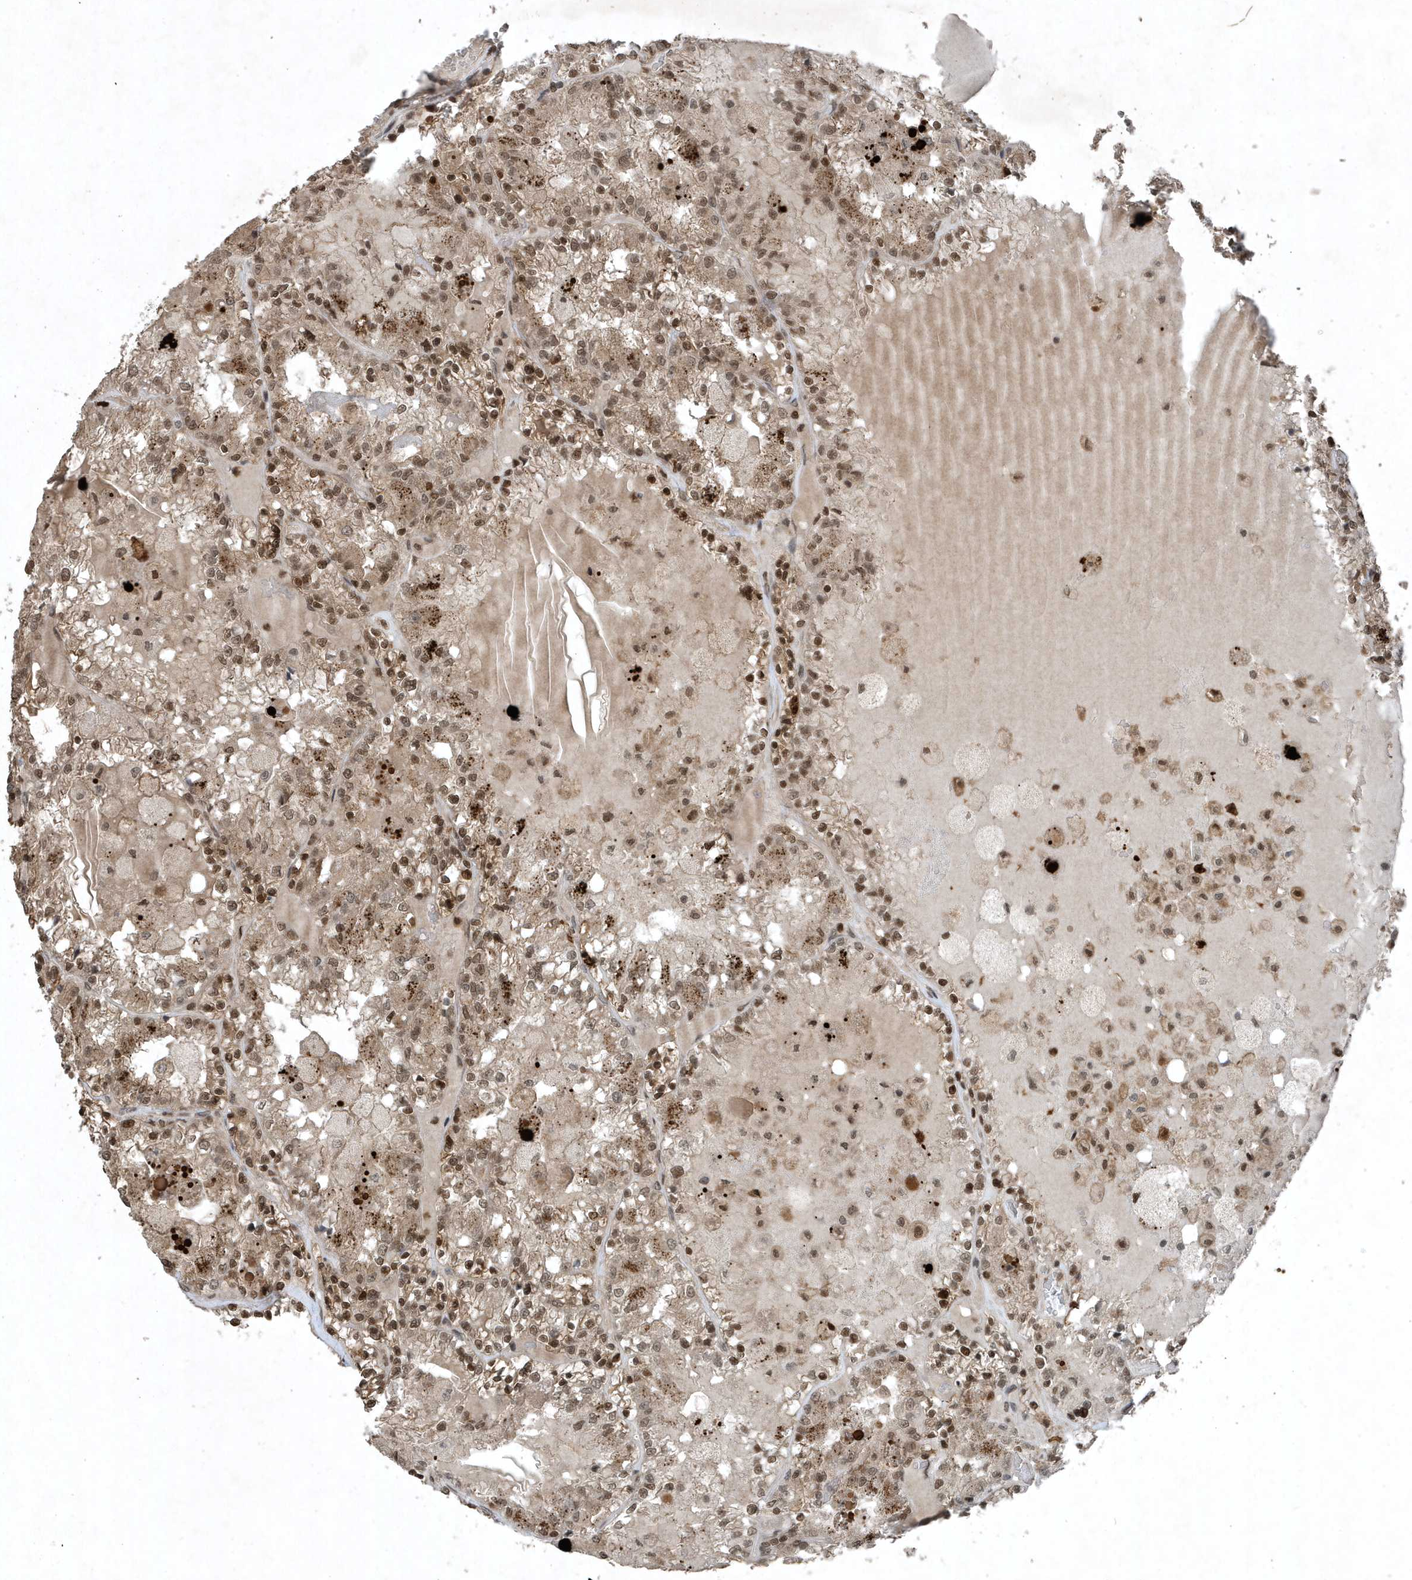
{"staining": {"intensity": "moderate", "quantity": ">75%", "location": "nuclear"}, "tissue": "renal cancer", "cell_type": "Tumor cells", "image_type": "cancer", "snomed": [{"axis": "morphology", "description": "Adenocarcinoma, NOS"}, {"axis": "topography", "description": "Kidney"}], "caption": "The histopathology image exhibits immunohistochemical staining of renal cancer (adenocarcinoma). There is moderate nuclear positivity is present in about >75% of tumor cells.", "gene": "HSPA1A", "patient": {"sex": "female", "age": 56}}